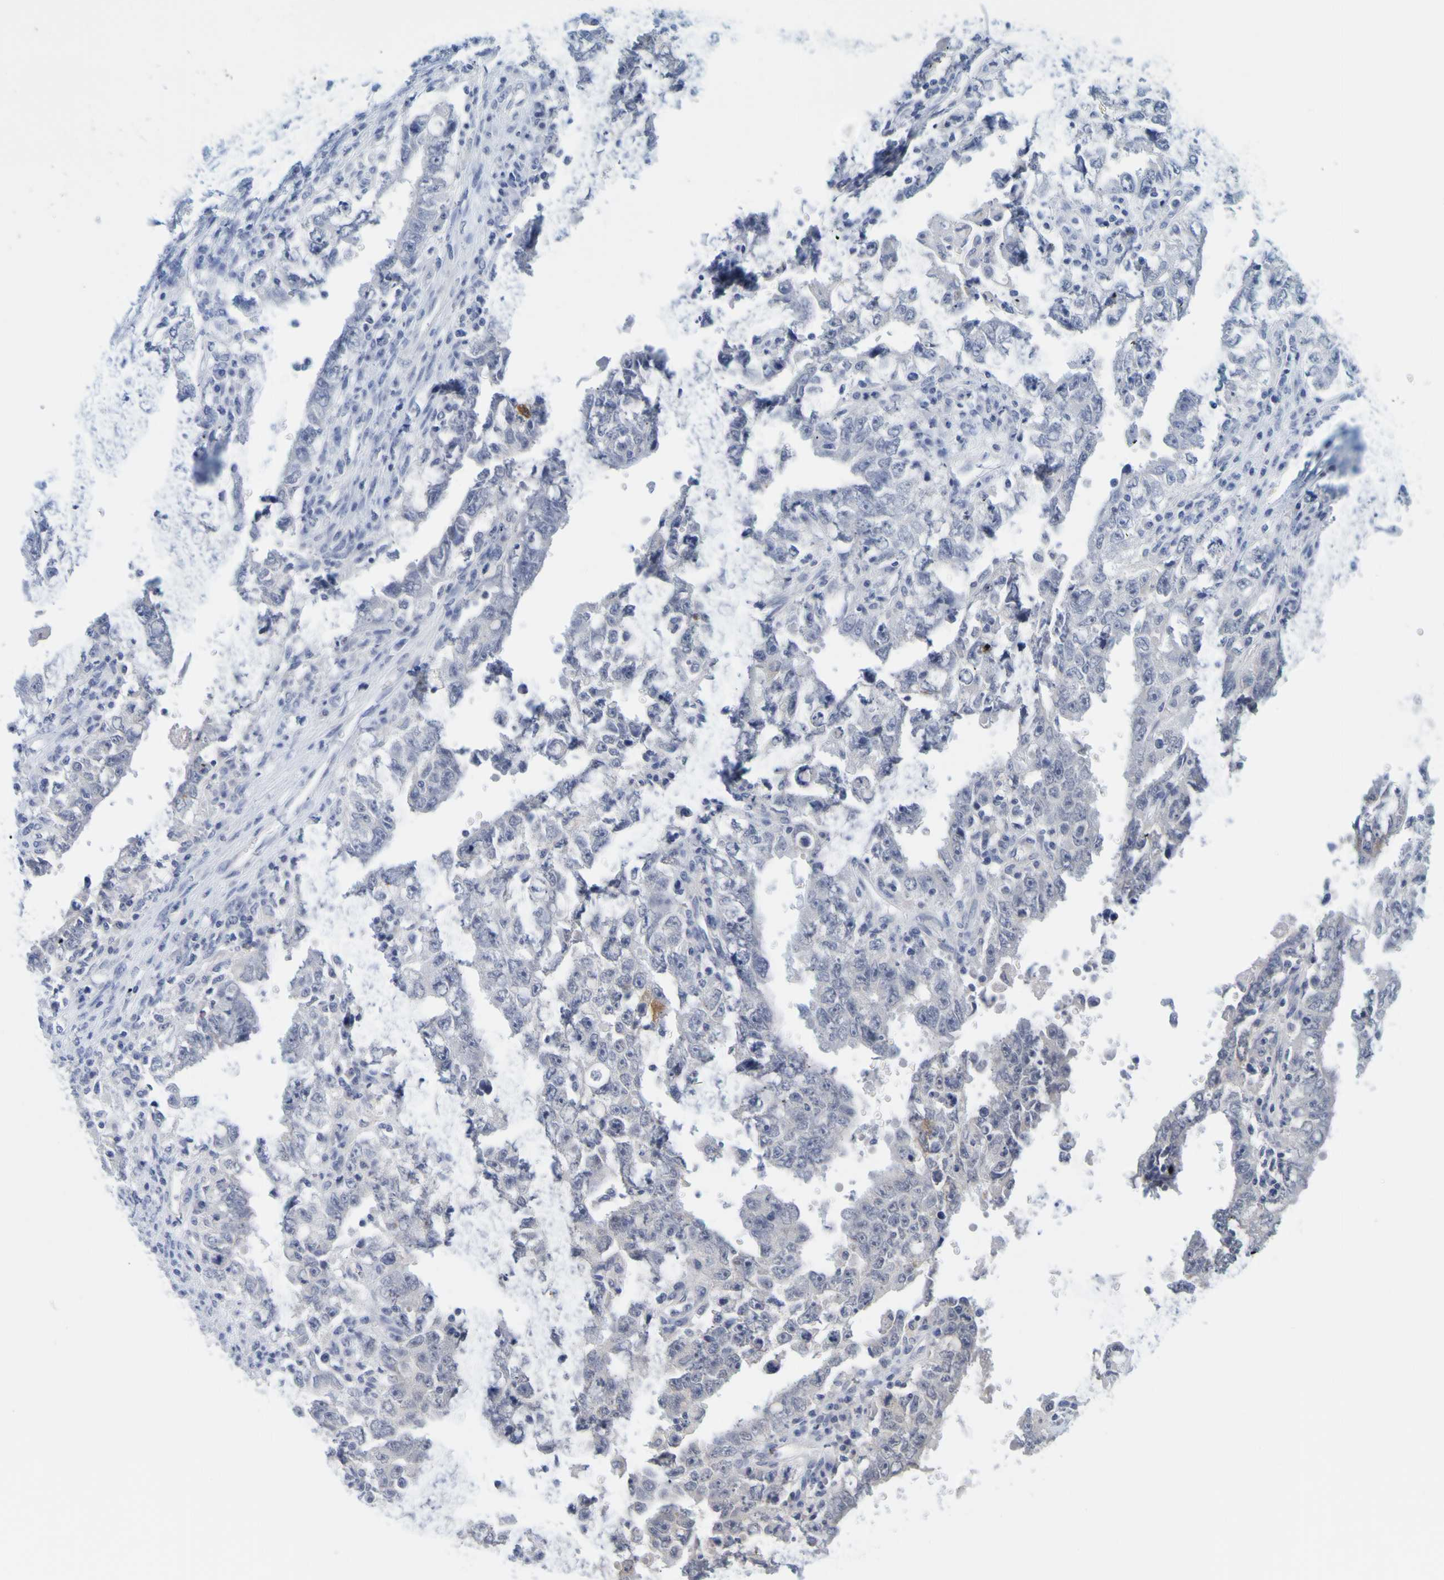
{"staining": {"intensity": "negative", "quantity": "none", "location": "none"}, "tissue": "testis cancer", "cell_type": "Tumor cells", "image_type": "cancer", "snomed": [{"axis": "morphology", "description": "Carcinoma, Embryonal, NOS"}, {"axis": "topography", "description": "Testis"}], "caption": "This is an immunohistochemistry (IHC) micrograph of human testis cancer (embryonal carcinoma). There is no staining in tumor cells.", "gene": "ENDOU", "patient": {"sex": "male", "age": 26}}